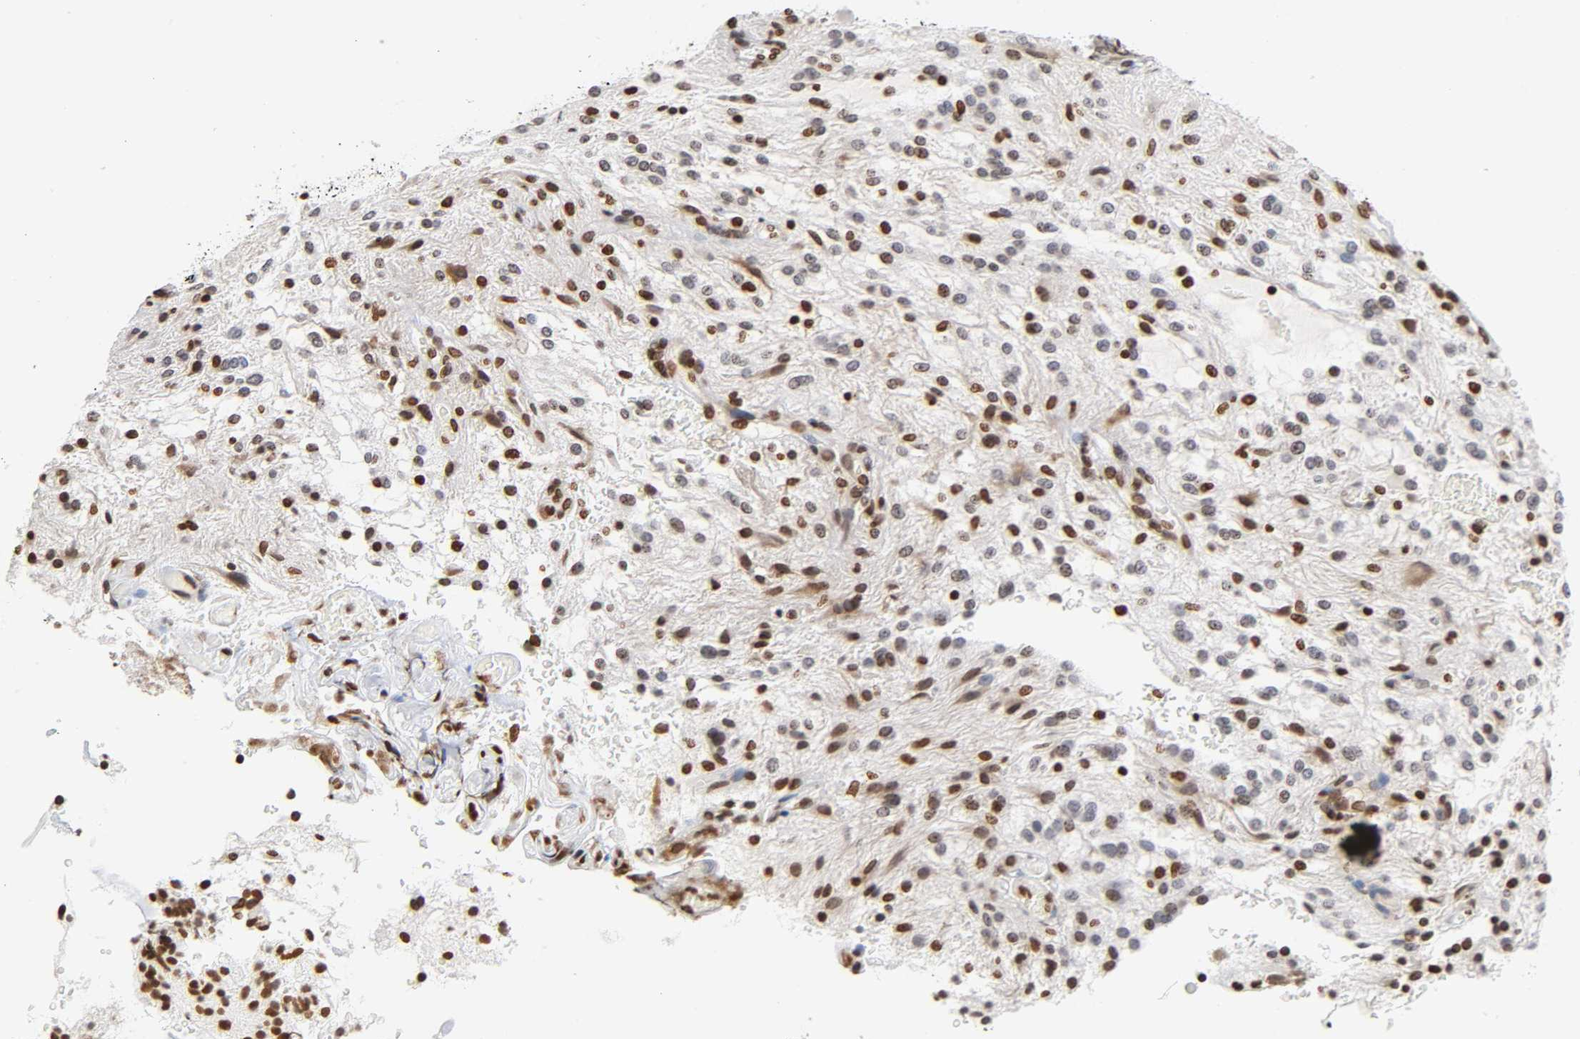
{"staining": {"intensity": "strong", "quantity": ">75%", "location": "nuclear"}, "tissue": "glioma", "cell_type": "Tumor cells", "image_type": "cancer", "snomed": [{"axis": "morphology", "description": "Glioma, malignant, NOS"}, {"axis": "topography", "description": "Cerebellum"}], "caption": "Immunohistochemical staining of human glioma (malignant) shows strong nuclear protein staining in approximately >75% of tumor cells. The protein is shown in brown color, while the nuclei are stained blue.", "gene": "HOXA6", "patient": {"sex": "female", "age": 10}}